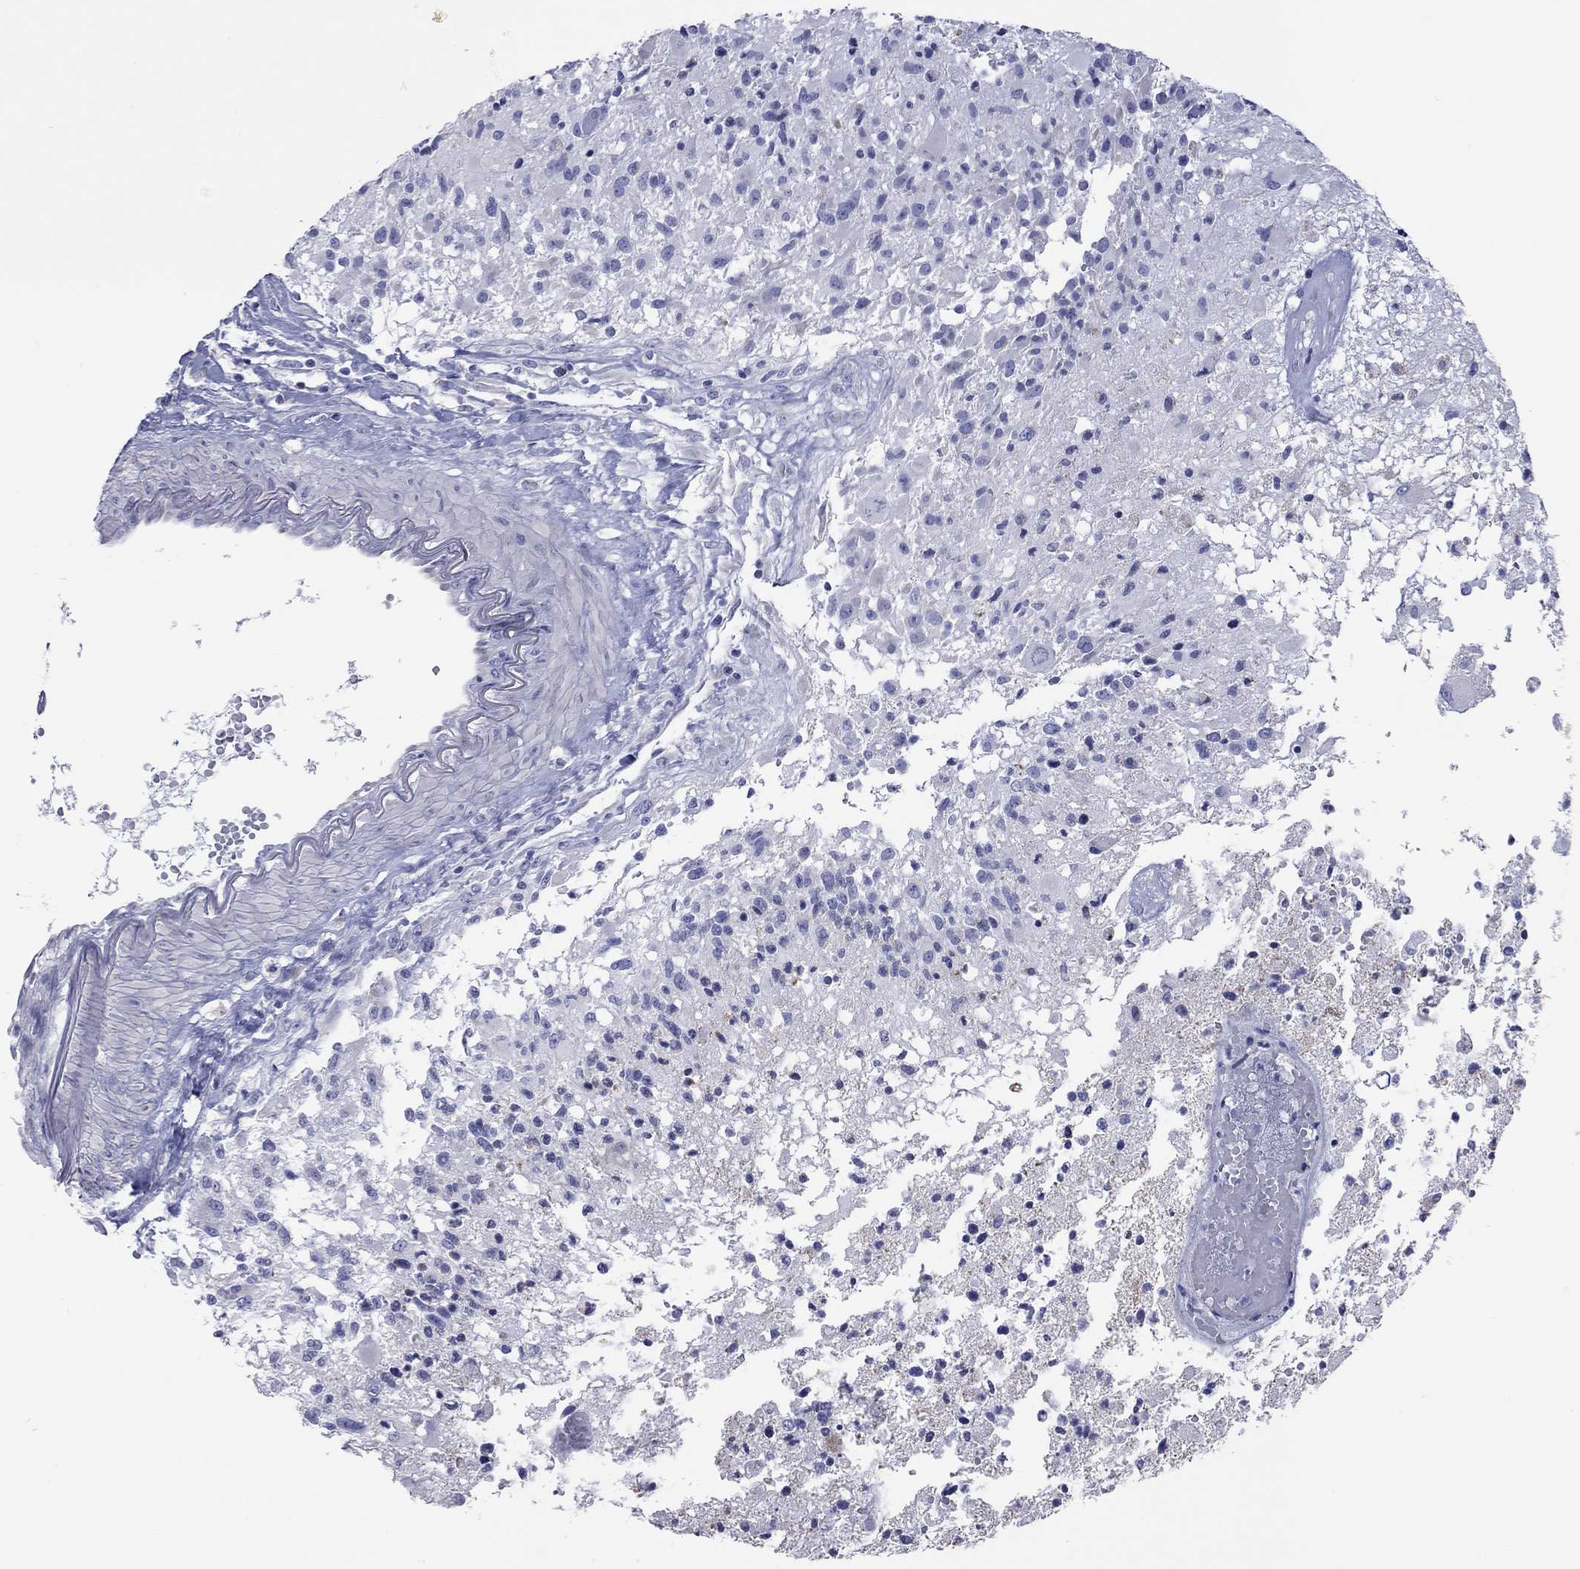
{"staining": {"intensity": "negative", "quantity": "none", "location": "none"}, "tissue": "glioma", "cell_type": "Tumor cells", "image_type": "cancer", "snomed": [{"axis": "morphology", "description": "Glioma, malignant, High grade"}, {"axis": "topography", "description": "Brain"}], "caption": "A photomicrograph of human malignant high-grade glioma is negative for staining in tumor cells.", "gene": "VSIG10", "patient": {"sex": "female", "age": 63}}